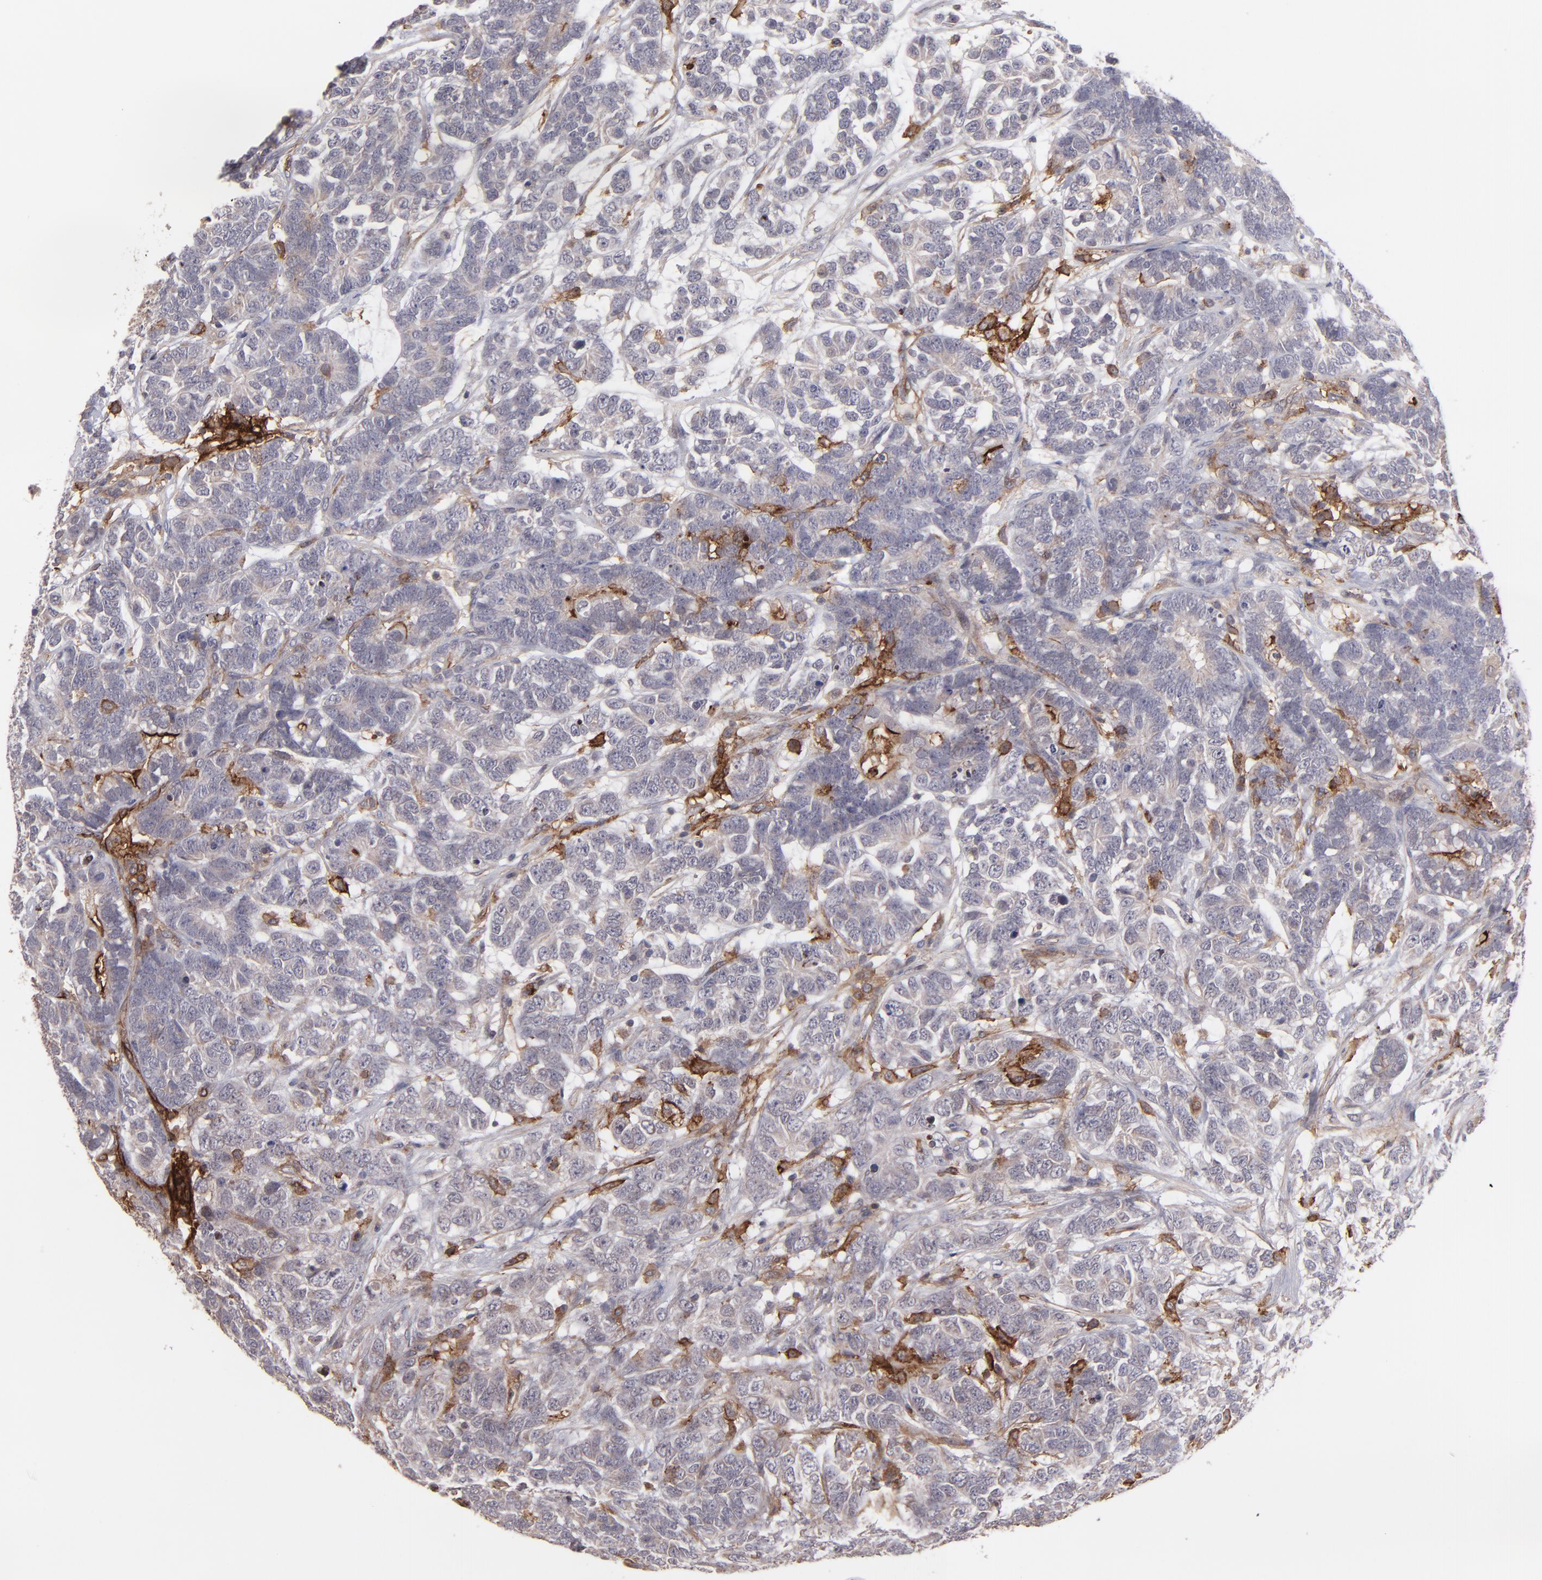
{"staining": {"intensity": "negative", "quantity": "none", "location": "none"}, "tissue": "testis cancer", "cell_type": "Tumor cells", "image_type": "cancer", "snomed": [{"axis": "morphology", "description": "Carcinoma, Embryonal, NOS"}, {"axis": "topography", "description": "Testis"}], "caption": "Immunohistochemistry photomicrograph of neoplastic tissue: testis embryonal carcinoma stained with DAB (3,3'-diaminobenzidine) demonstrates no significant protein staining in tumor cells.", "gene": "ICAM1", "patient": {"sex": "male", "age": 26}}